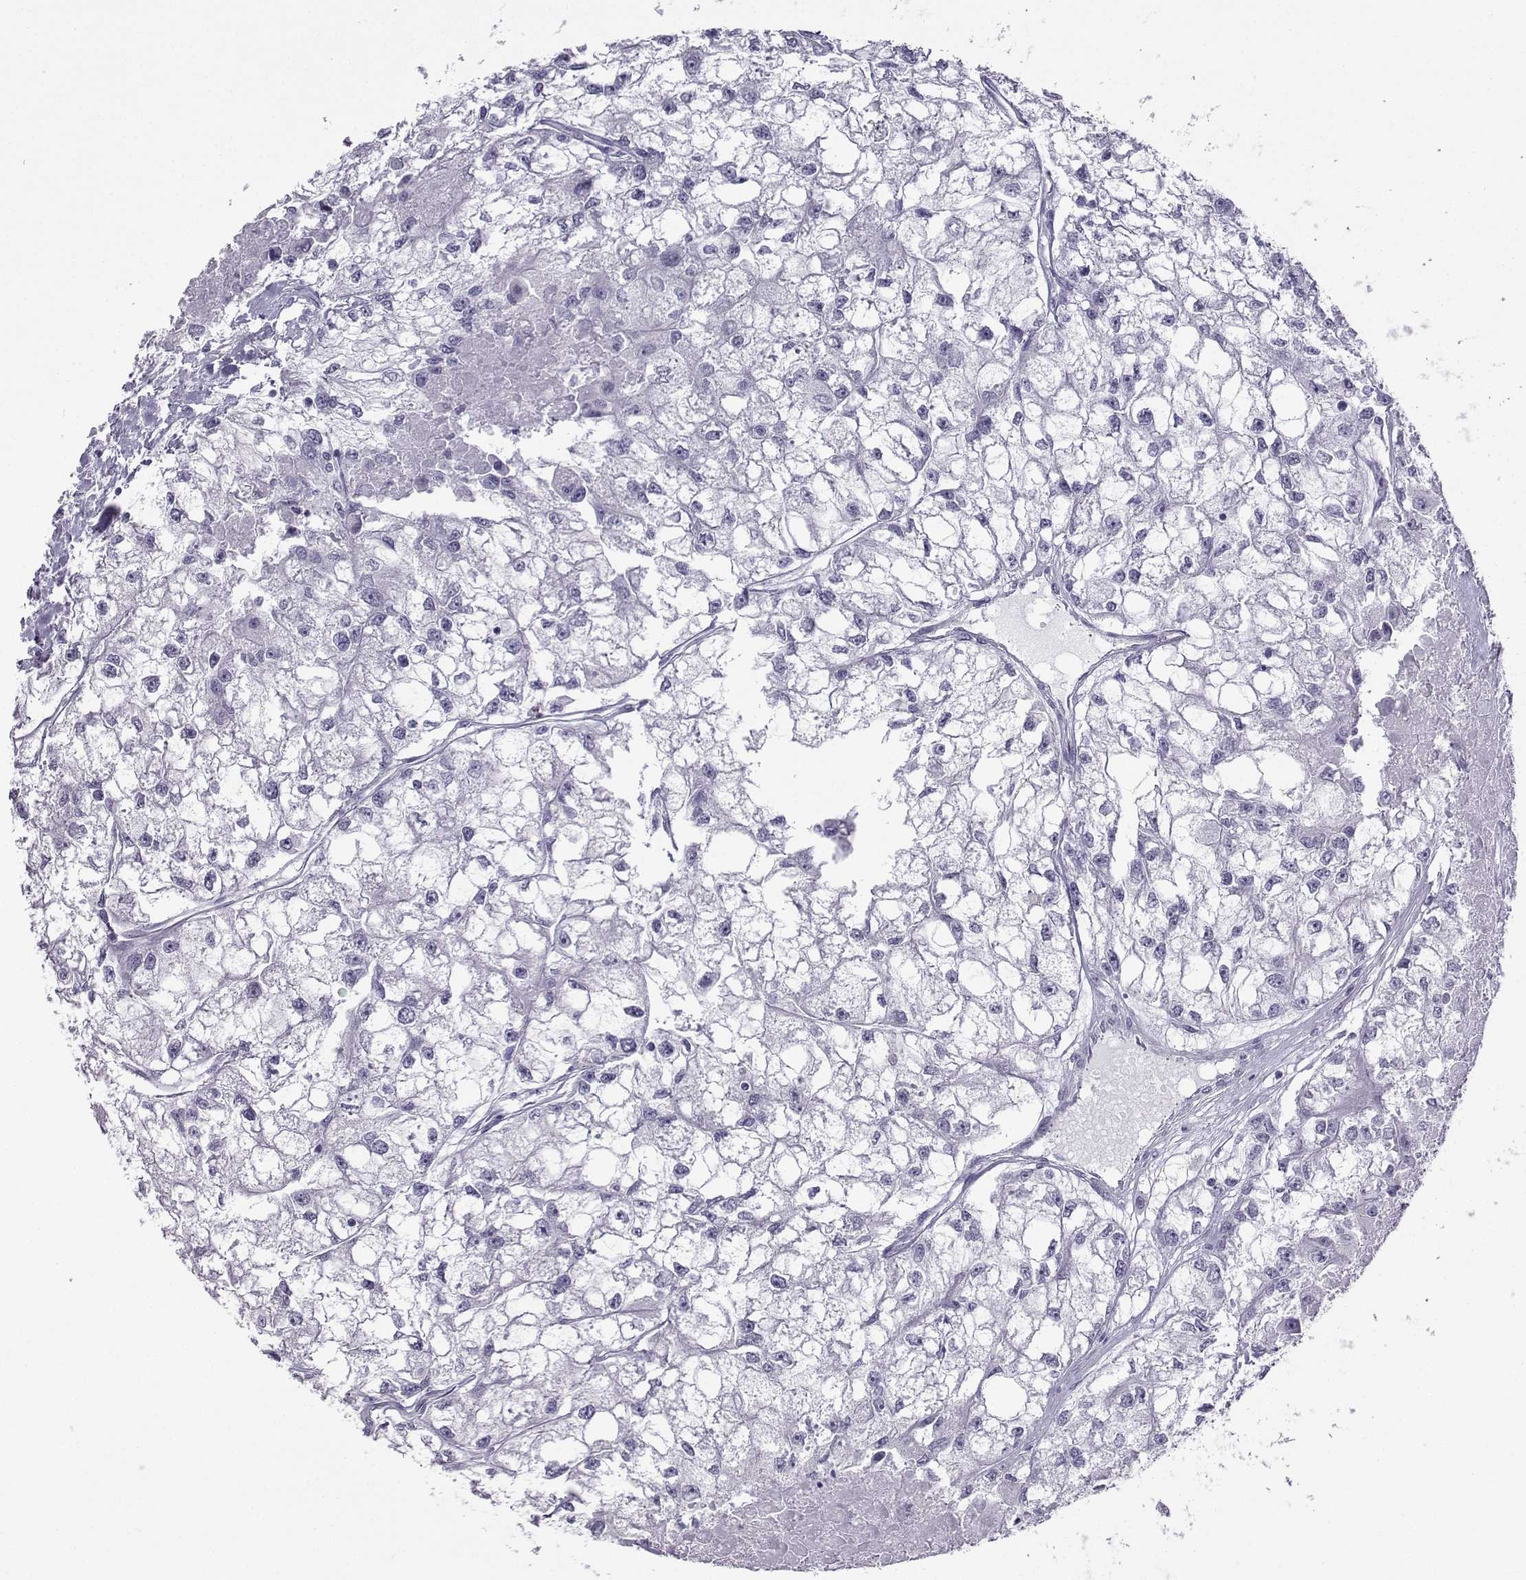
{"staining": {"intensity": "negative", "quantity": "none", "location": "none"}, "tissue": "renal cancer", "cell_type": "Tumor cells", "image_type": "cancer", "snomed": [{"axis": "morphology", "description": "Adenocarcinoma, NOS"}, {"axis": "topography", "description": "Kidney"}], "caption": "A micrograph of human renal cancer is negative for staining in tumor cells. (Brightfield microscopy of DAB immunohistochemistry (IHC) at high magnification).", "gene": "KIF17", "patient": {"sex": "male", "age": 56}}